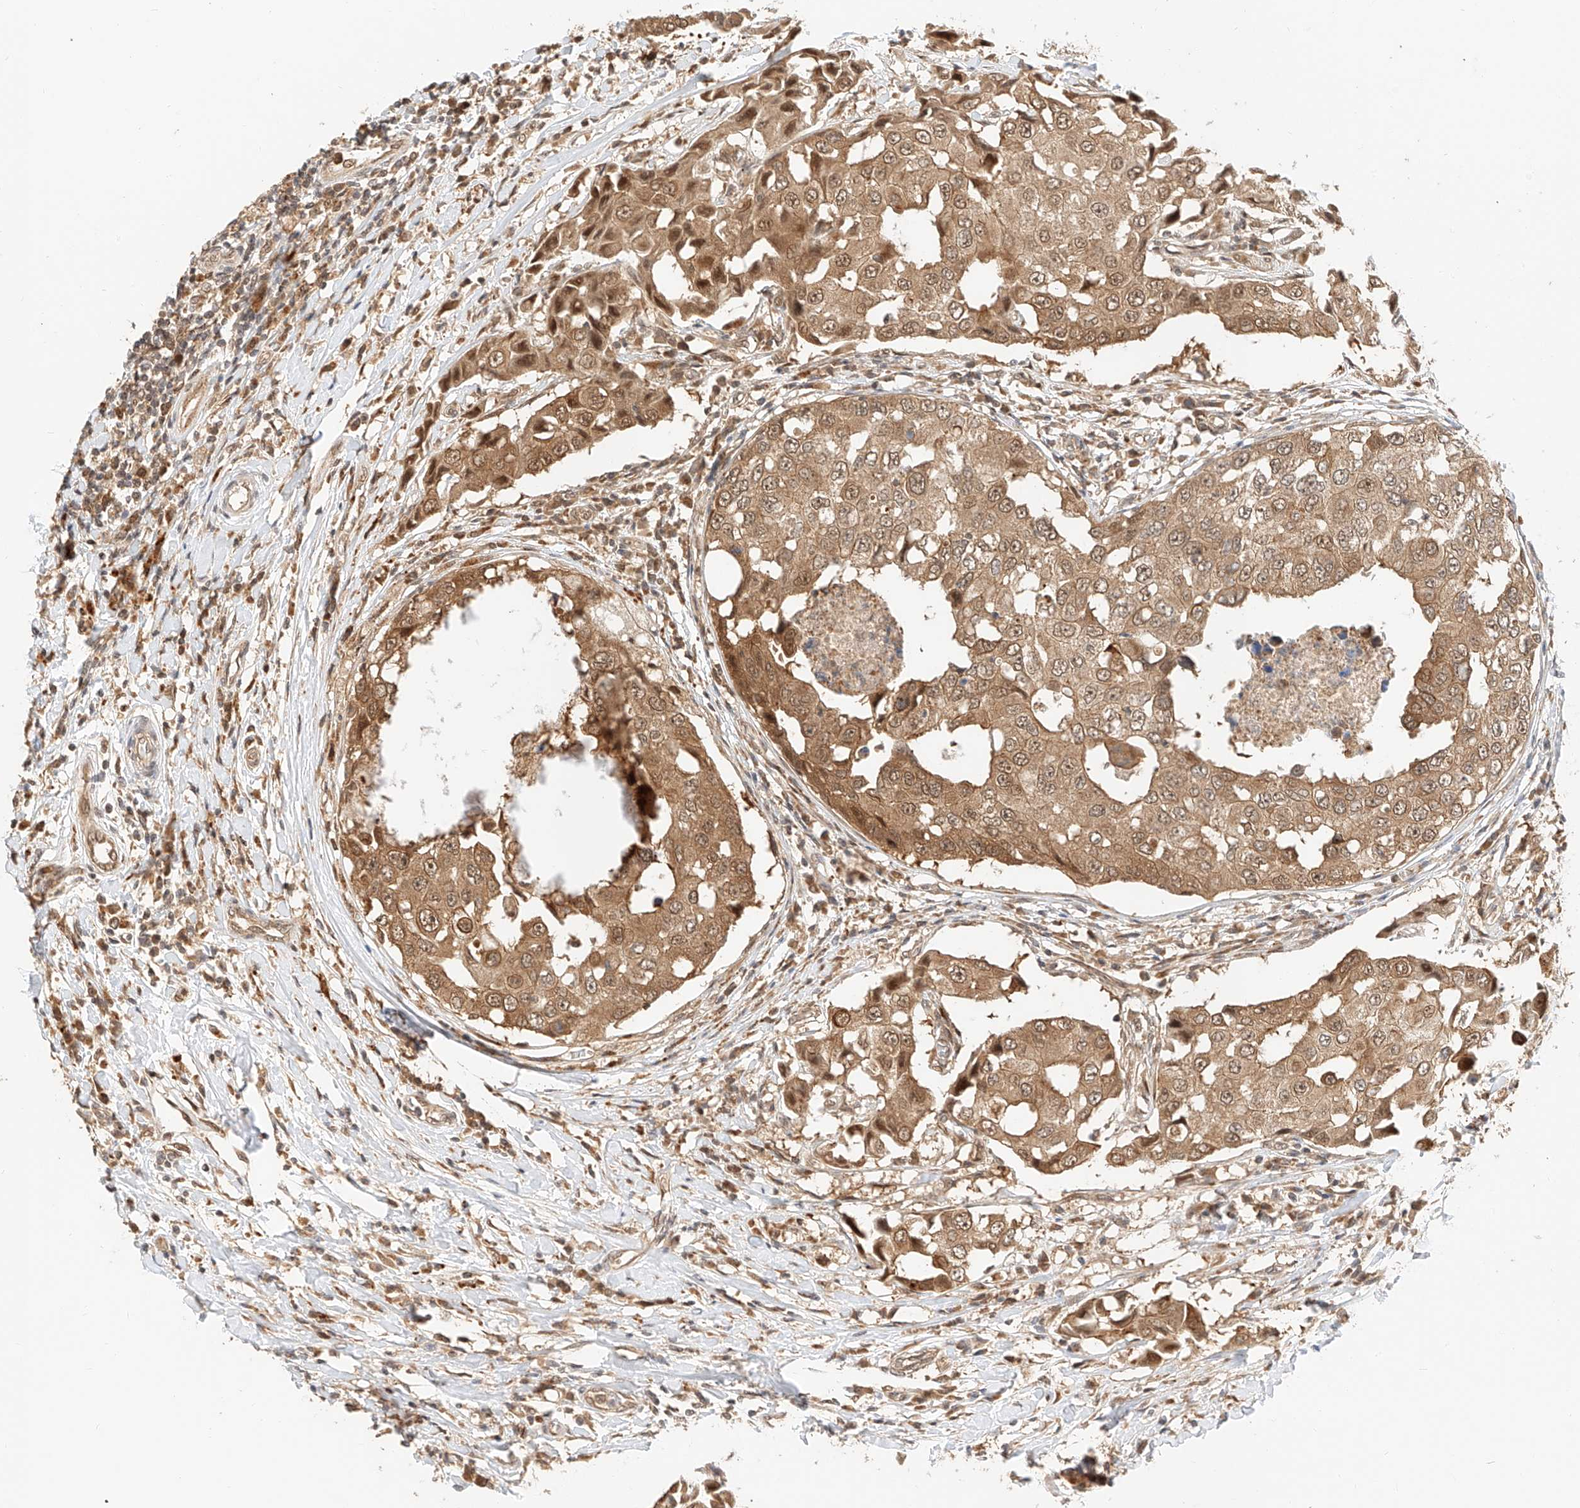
{"staining": {"intensity": "moderate", "quantity": ">75%", "location": "cytoplasmic/membranous,nuclear"}, "tissue": "breast cancer", "cell_type": "Tumor cells", "image_type": "cancer", "snomed": [{"axis": "morphology", "description": "Duct carcinoma"}, {"axis": "topography", "description": "Breast"}], "caption": "Immunohistochemical staining of invasive ductal carcinoma (breast) shows moderate cytoplasmic/membranous and nuclear protein positivity in approximately >75% of tumor cells. (brown staining indicates protein expression, while blue staining denotes nuclei).", "gene": "EIF4H", "patient": {"sex": "female", "age": 27}}